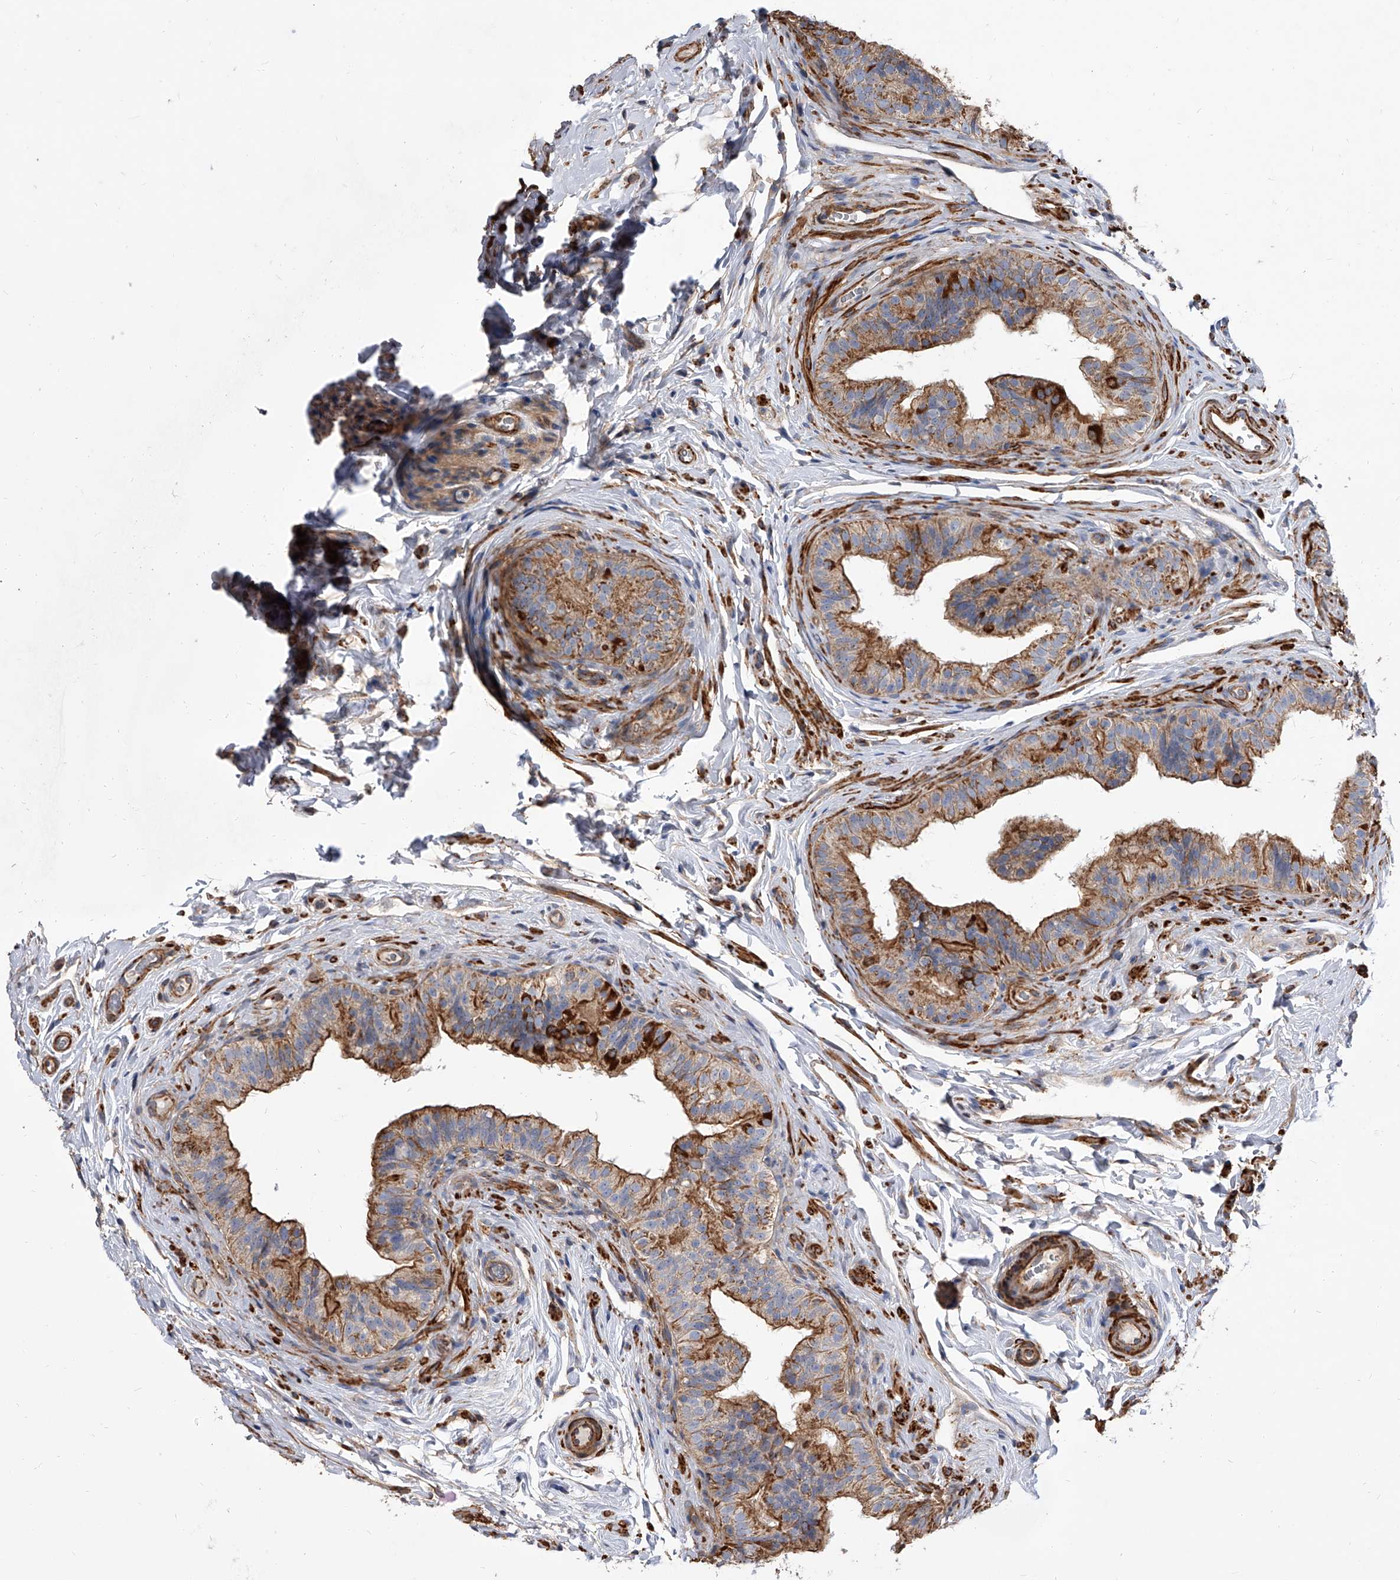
{"staining": {"intensity": "moderate", "quantity": "25%-75%", "location": "cytoplasmic/membranous"}, "tissue": "epididymis", "cell_type": "Glandular cells", "image_type": "normal", "snomed": [{"axis": "morphology", "description": "Normal tissue, NOS"}, {"axis": "topography", "description": "Epididymis"}], "caption": "Immunohistochemical staining of benign human epididymis demonstrates 25%-75% levels of moderate cytoplasmic/membranous protein expression in about 25%-75% of glandular cells.", "gene": "PISD", "patient": {"sex": "male", "age": 49}}